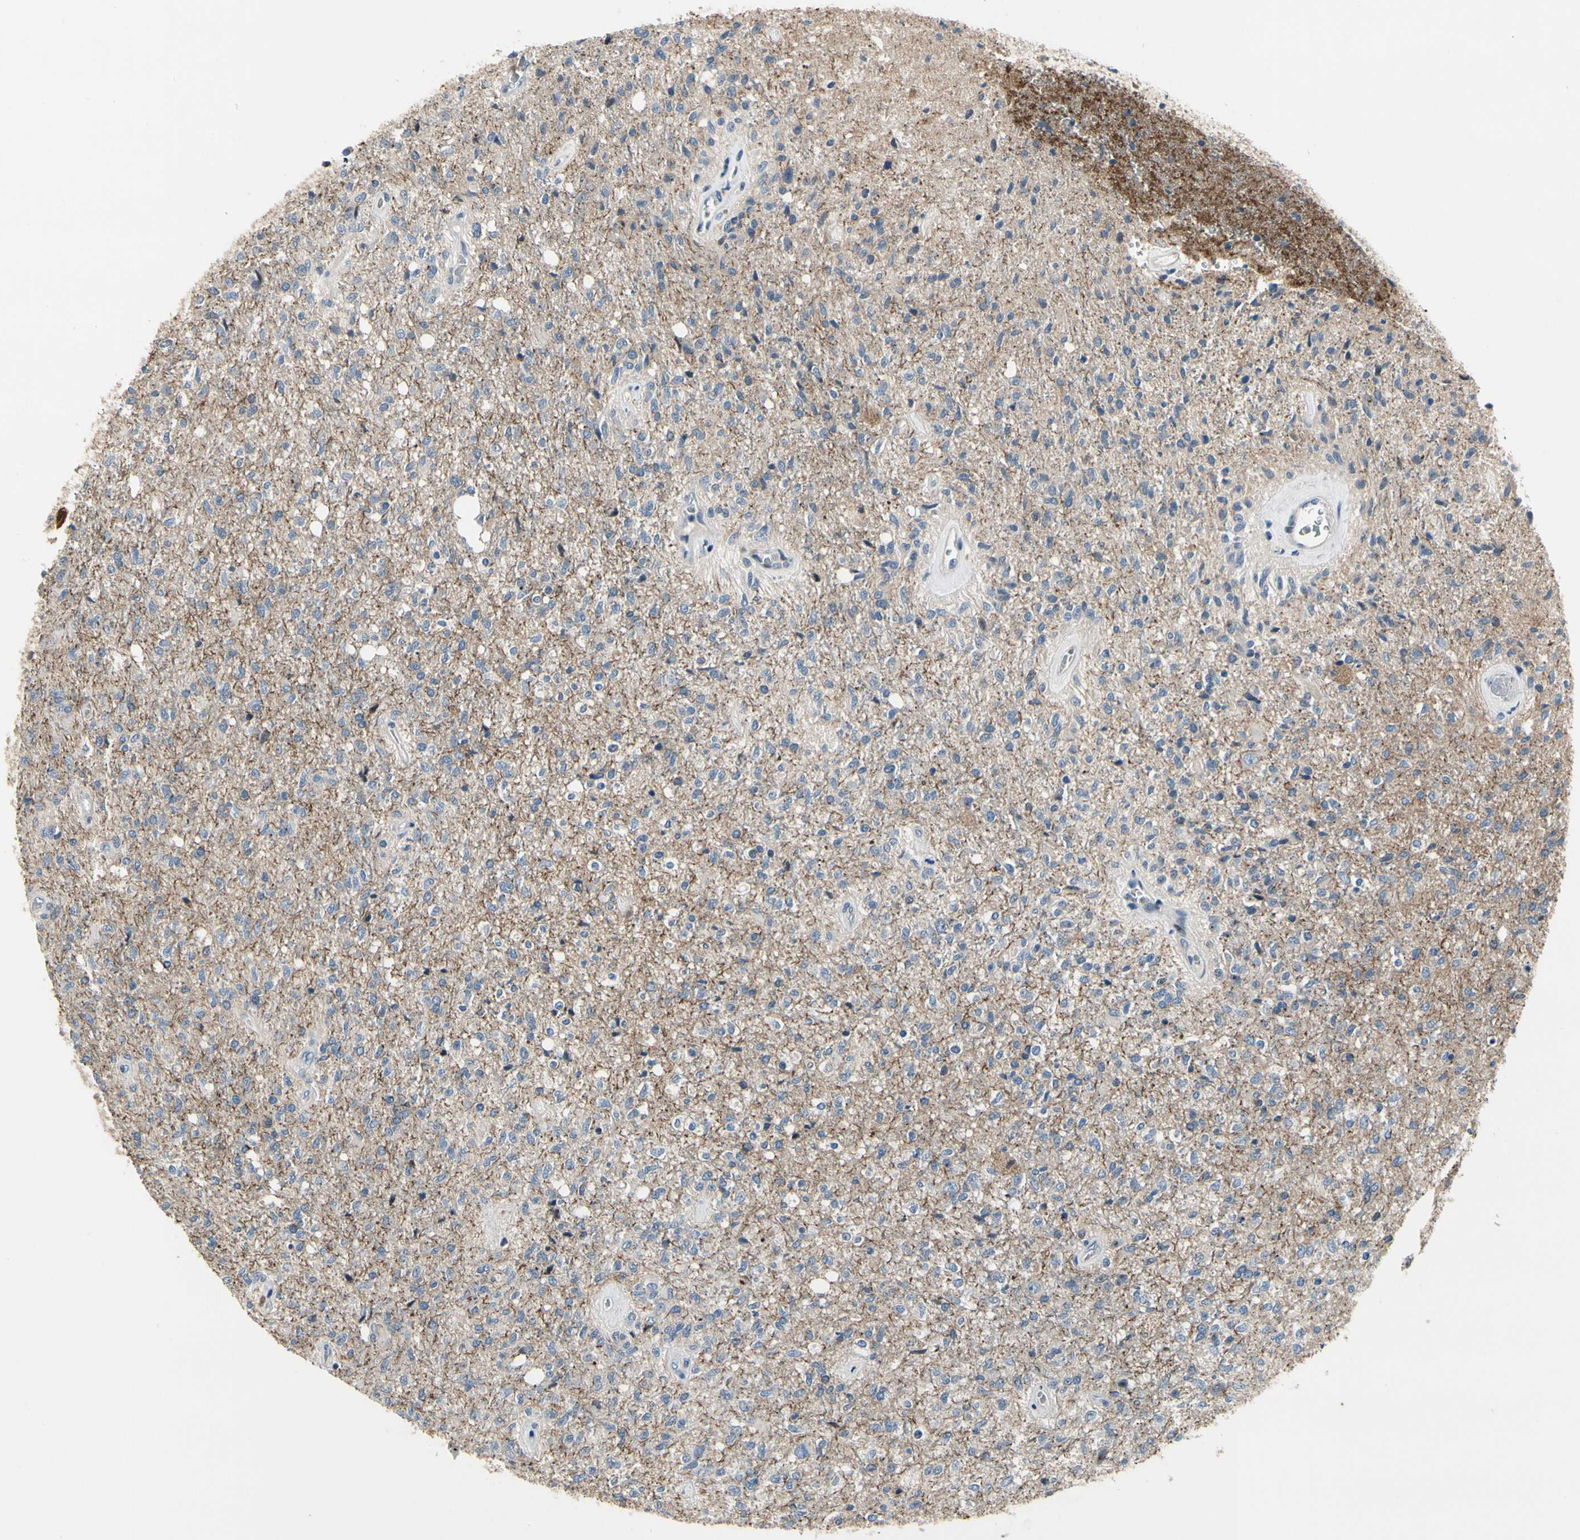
{"staining": {"intensity": "negative", "quantity": "none", "location": "none"}, "tissue": "glioma", "cell_type": "Tumor cells", "image_type": "cancer", "snomed": [{"axis": "morphology", "description": "Normal tissue, NOS"}, {"axis": "morphology", "description": "Glioma, malignant, High grade"}, {"axis": "topography", "description": "Cerebral cortex"}], "caption": "An IHC photomicrograph of glioma is shown. There is no staining in tumor cells of glioma.", "gene": "NFASC", "patient": {"sex": "male", "age": 77}}